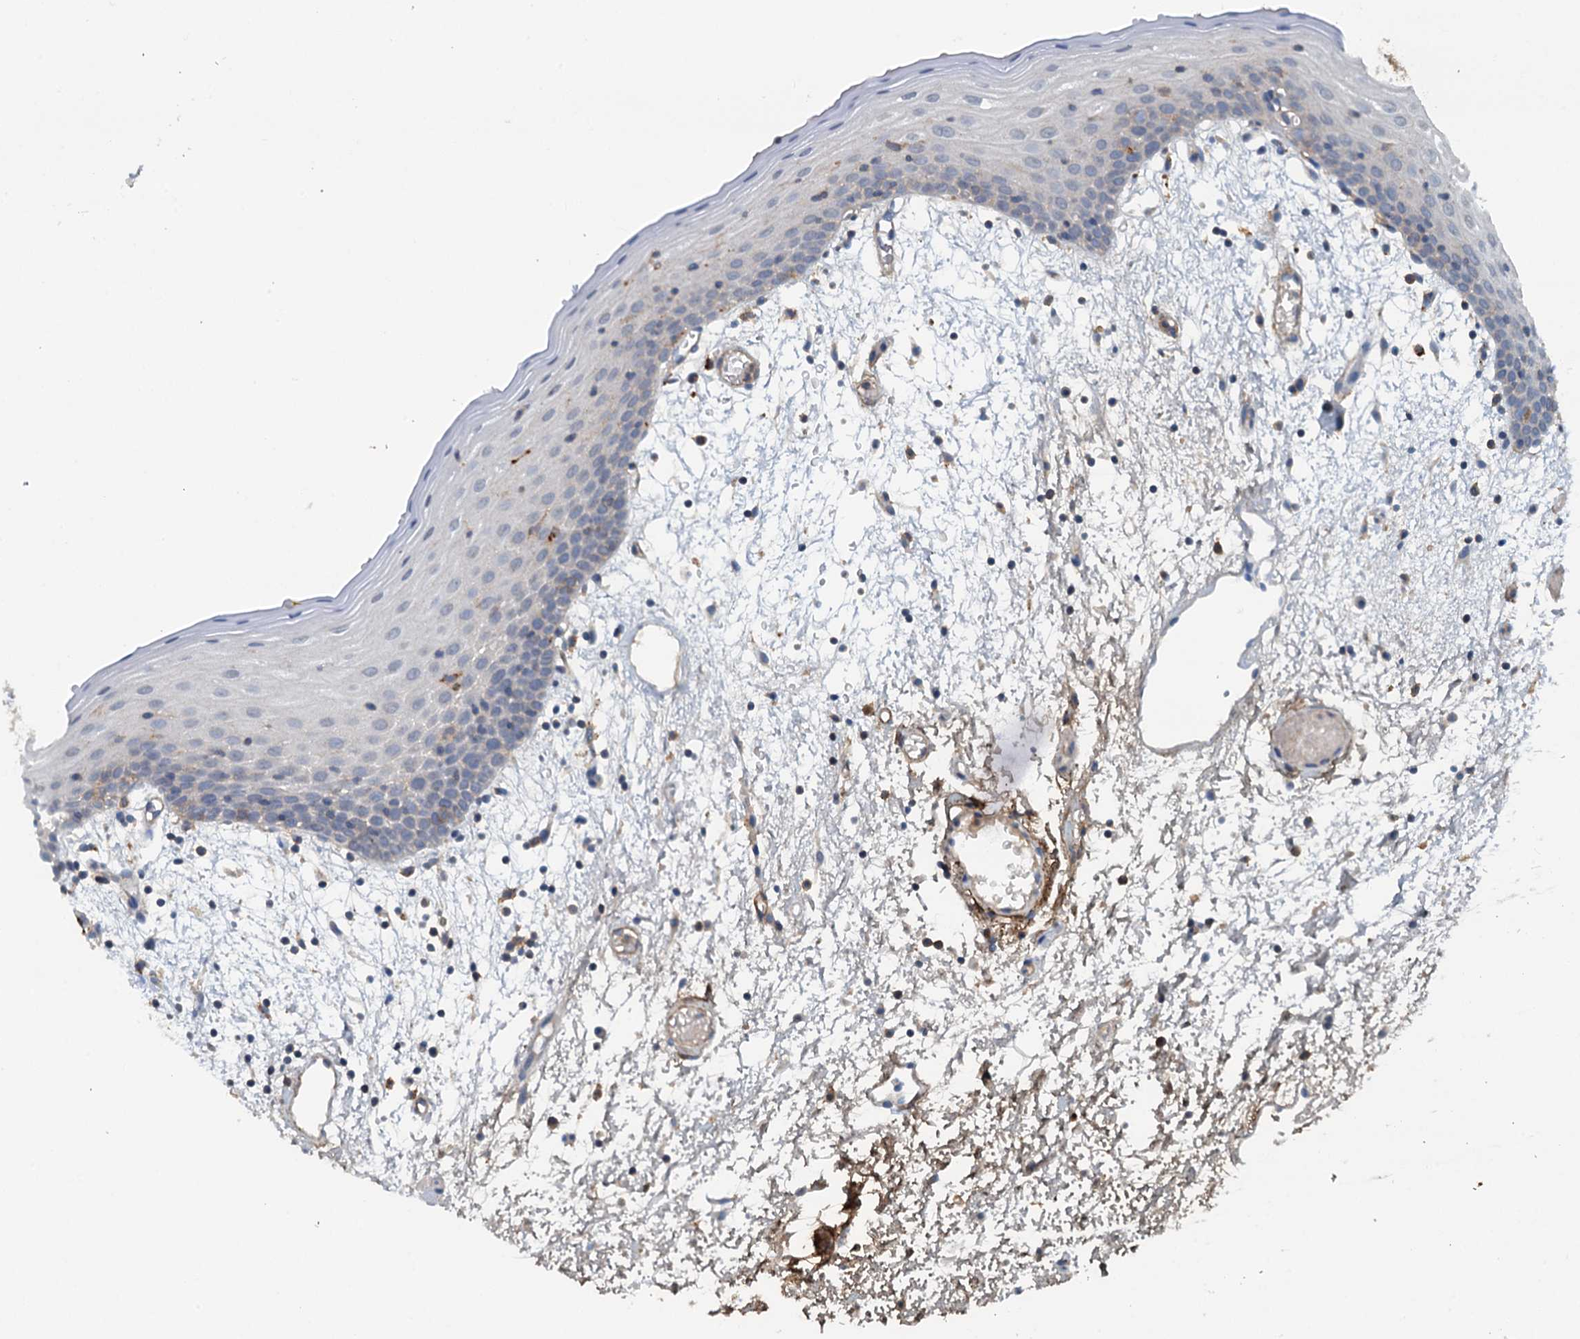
{"staining": {"intensity": "negative", "quantity": "none", "location": "none"}, "tissue": "oral mucosa", "cell_type": "Squamous epithelial cells", "image_type": "normal", "snomed": [{"axis": "morphology", "description": "Normal tissue, NOS"}, {"axis": "topography", "description": "Skeletal muscle"}, {"axis": "topography", "description": "Oral tissue"}, {"axis": "topography", "description": "Salivary gland"}, {"axis": "topography", "description": "Peripheral nerve tissue"}], "caption": "Immunohistochemistry micrograph of normal oral mucosa: oral mucosa stained with DAB (3,3'-diaminobenzidine) exhibits no significant protein positivity in squamous epithelial cells.", "gene": "THAP10", "patient": {"sex": "male", "age": 54}}